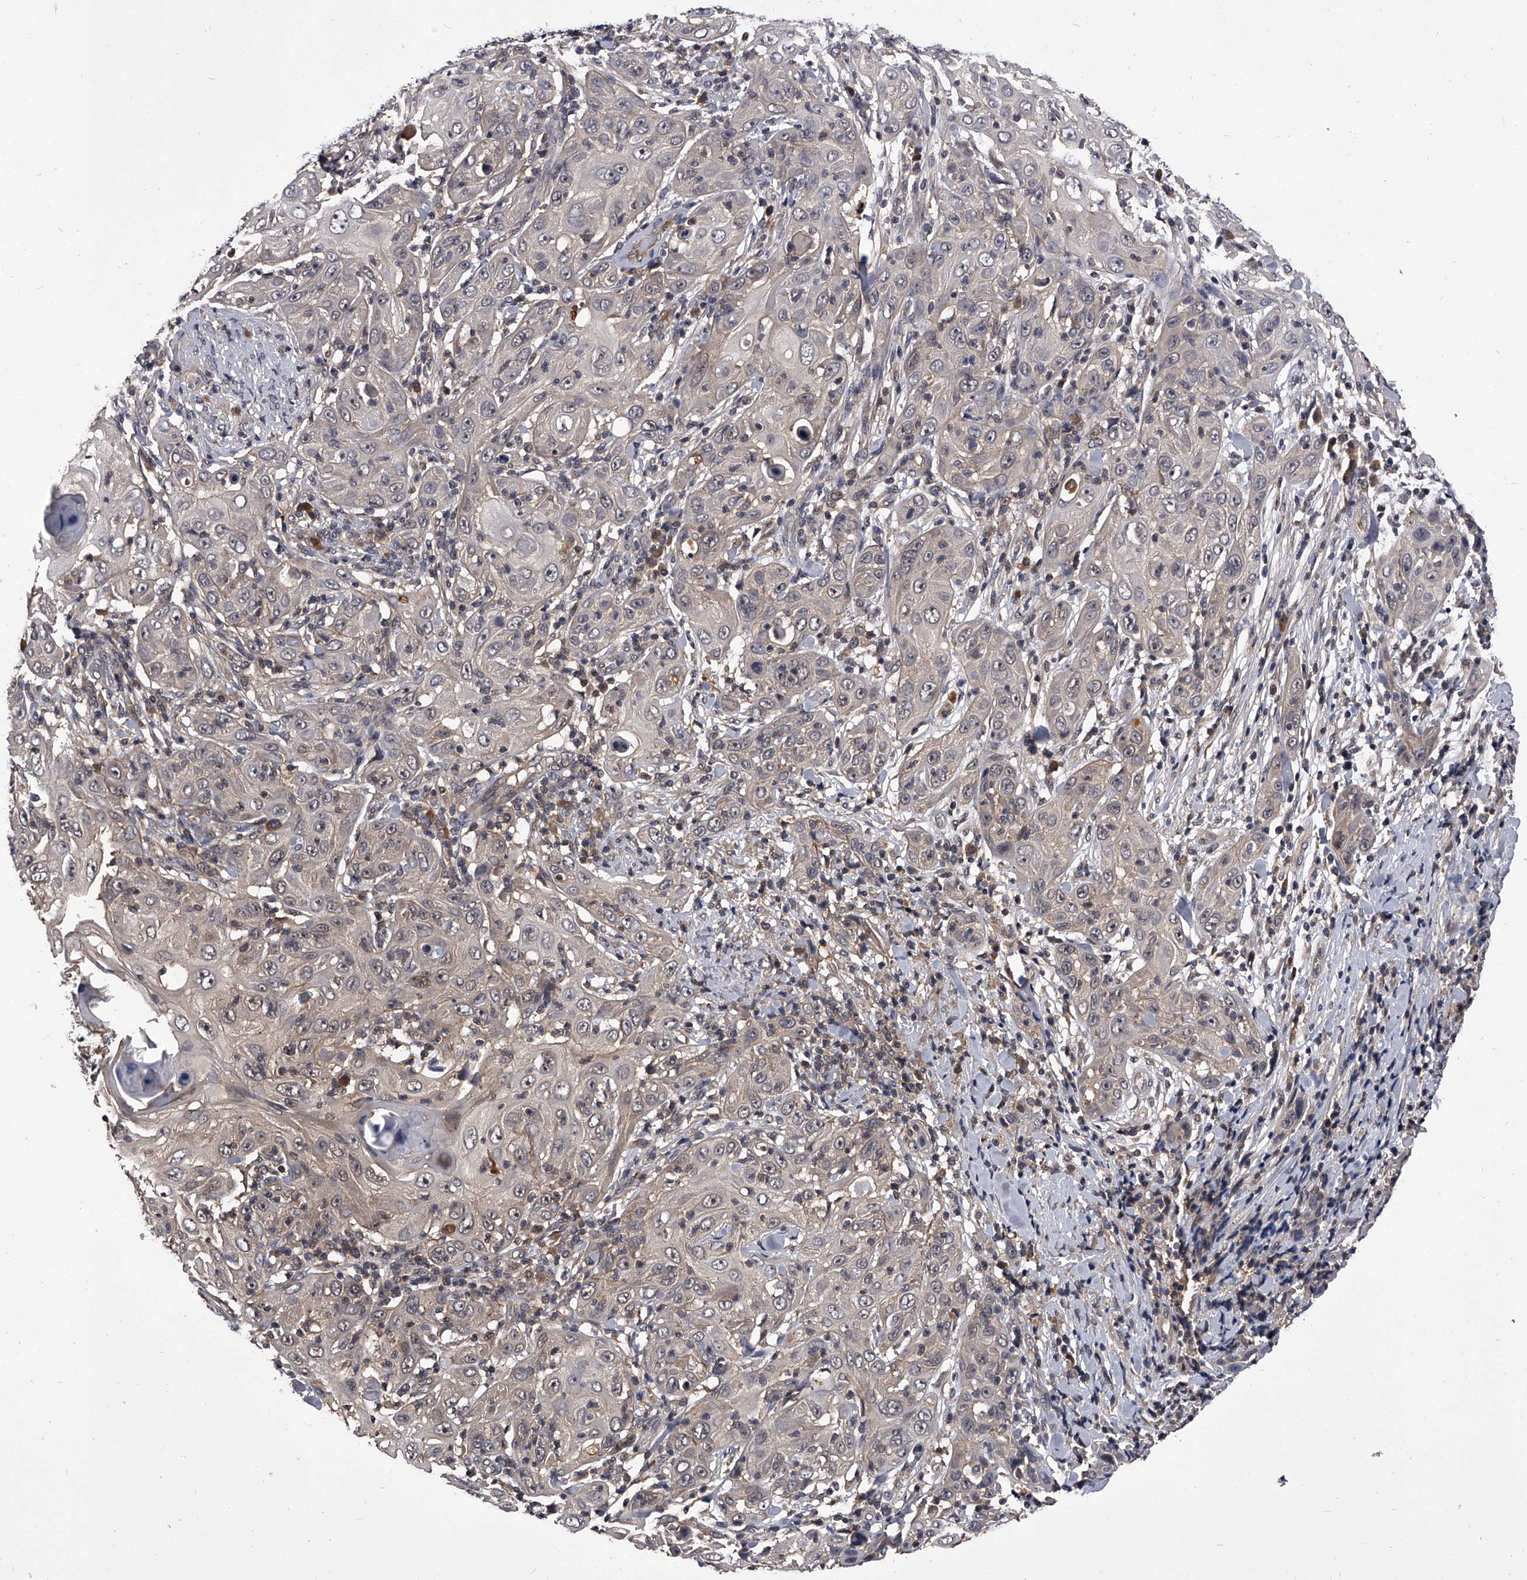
{"staining": {"intensity": "negative", "quantity": "none", "location": "none"}, "tissue": "skin cancer", "cell_type": "Tumor cells", "image_type": "cancer", "snomed": [{"axis": "morphology", "description": "Squamous cell carcinoma, NOS"}, {"axis": "topography", "description": "Skin"}], "caption": "Tumor cells are negative for protein expression in human skin cancer (squamous cell carcinoma). Brightfield microscopy of IHC stained with DAB (brown) and hematoxylin (blue), captured at high magnification.", "gene": "SLC18B1", "patient": {"sex": "female", "age": 88}}